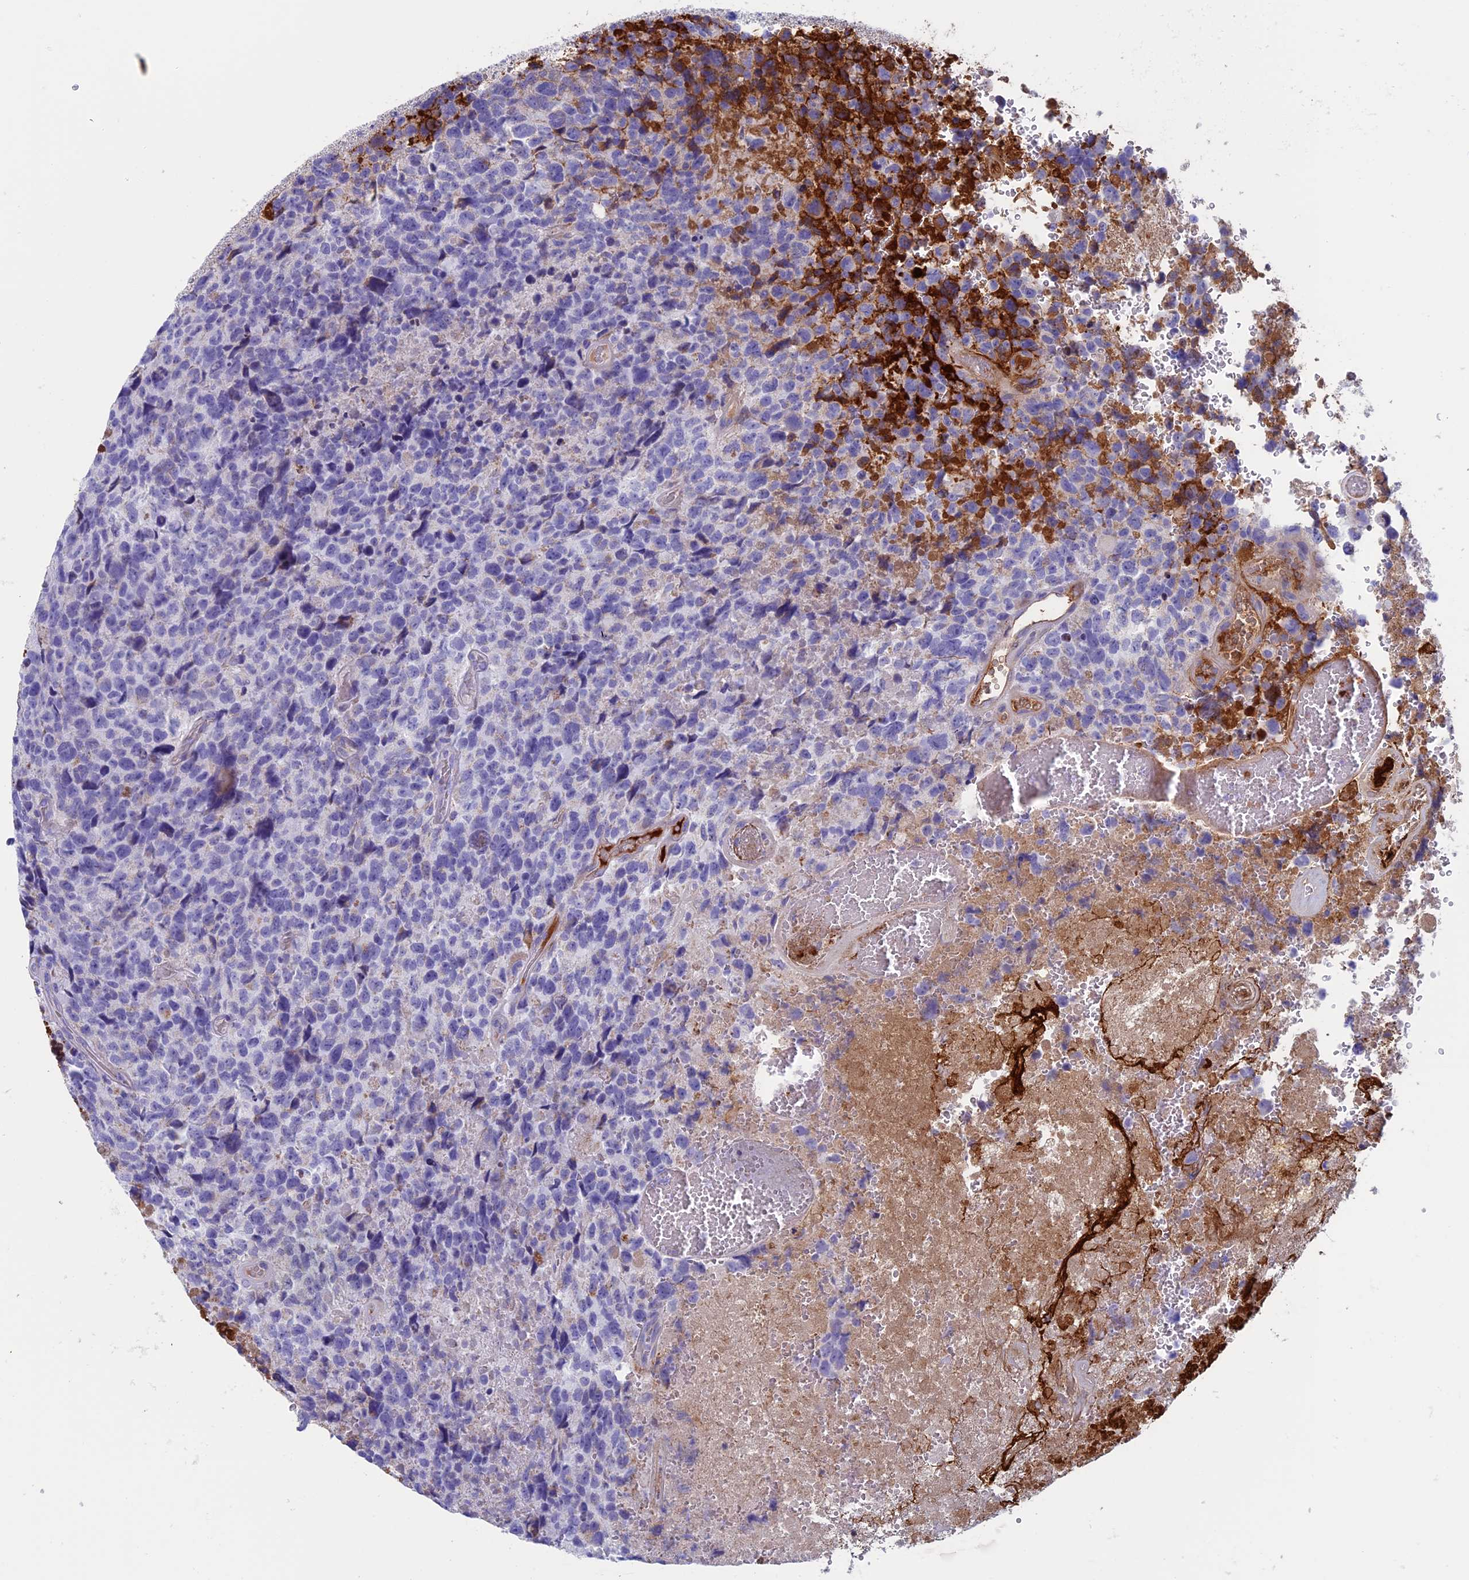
{"staining": {"intensity": "negative", "quantity": "none", "location": "none"}, "tissue": "glioma", "cell_type": "Tumor cells", "image_type": "cancer", "snomed": [{"axis": "morphology", "description": "Glioma, malignant, High grade"}, {"axis": "topography", "description": "Brain"}], "caption": "Tumor cells show no significant expression in malignant high-grade glioma. The staining is performed using DAB (3,3'-diaminobenzidine) brown chromogen with nuclei counter-stained in using hematoxylin.", "gene": "NDUFB9", "patient": {"sex": "male", "age": 69}}